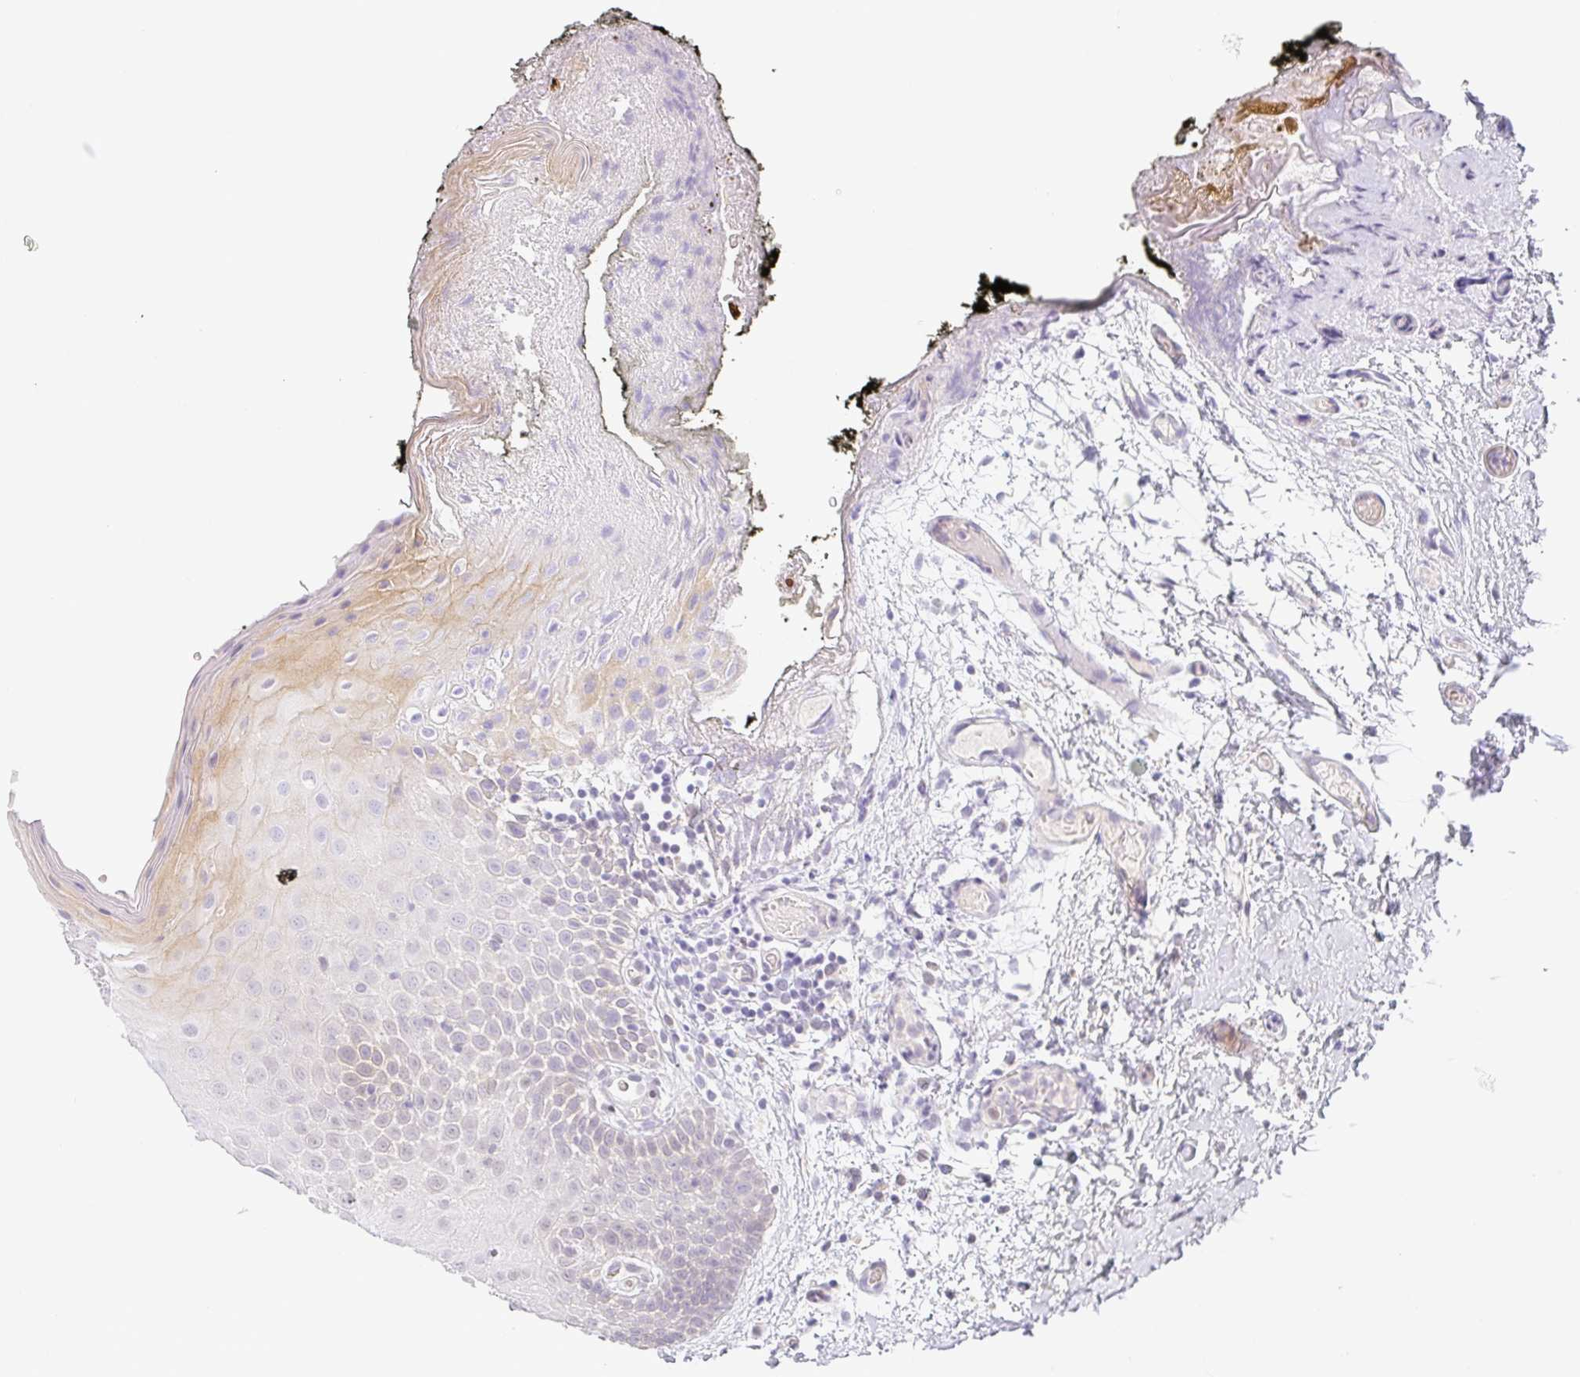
{"staining": {"intensity": "weak", "quantity": "<25%", "location": "cytoplasmic/membranous"}, "tissue": "oral mucosa", "cell_type": "Squamous epithelial cells", "image_type": "normal", "snomed": [{"axis": "morphology", "description": "Normal tissue, NOS"}, {"axis": "morphology", "description": "Squamous cell carcinoma, NOS"}, {"axis": "topography", "description": "Oral tissue"}, {"axis": "topography", "description": "Tounge, NOS"}, {"axis": "topography", "description": "Head-Neck"}], "caption": "Immunohistochemistry micrograph of benign oral mucosa: oral mucosa stained with DAB displays no significant protein positivity in squamous epithelial cells.", "gene": "TMEM86A", "patient": {"sex": "male", "age": 76}}